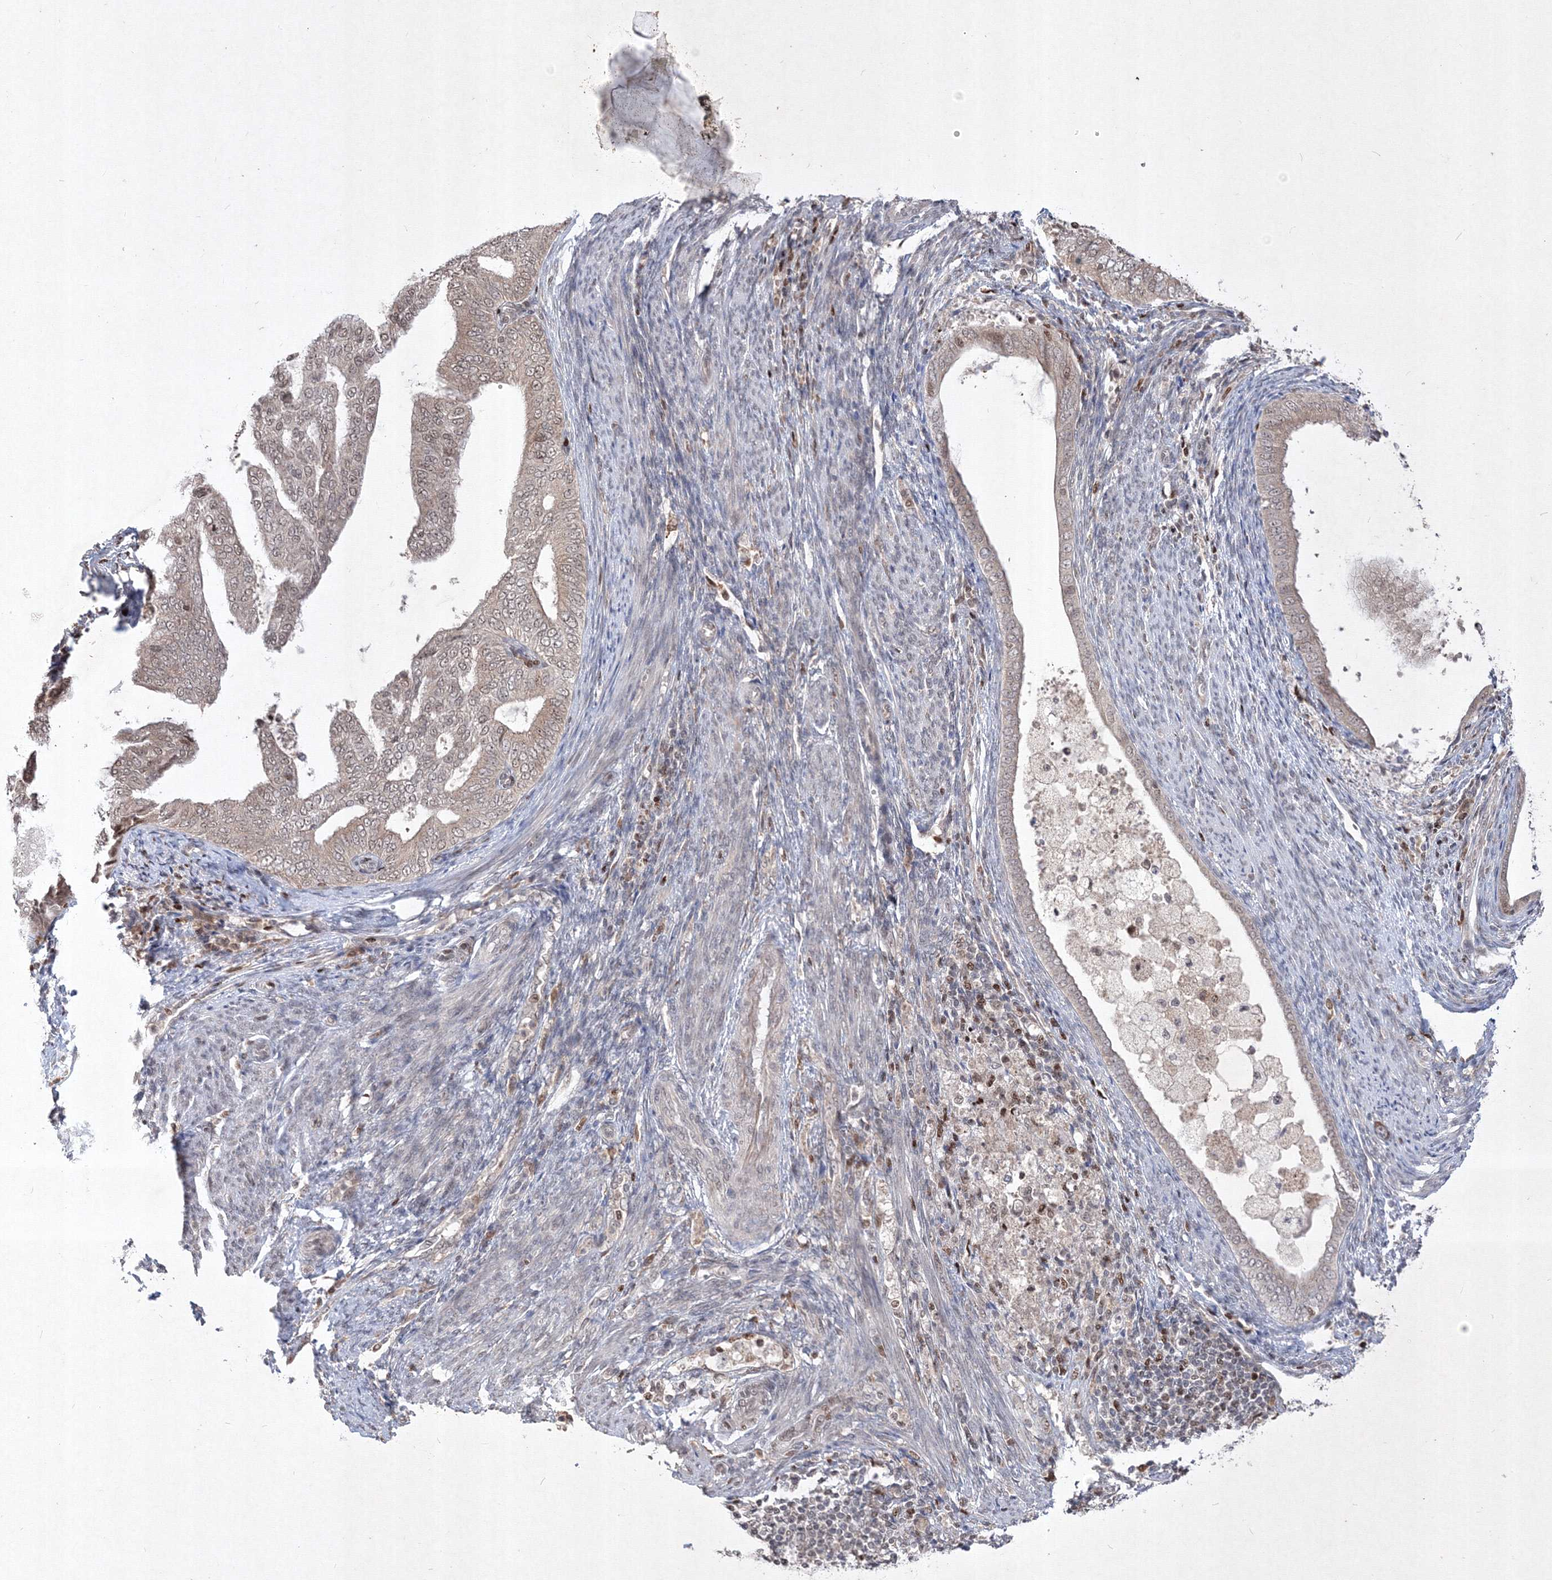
{"staining": {"intensity": "weak", "quantity": "<25%", "location": "nuclear"}, "tissue": "endometrial cancer", "cell_type": "Tumor cells", "image_type": "cancer", "snomed": [{"axis": "morphology", "description": "Adenocarcinoma, NOS"}, {"axis": "topography", "description": "Endometrium"}], "caption": "This is a histopathology image of immunohistochemistry (IHC) staining of adenocarcinoma (endometrial), which shows no staining in tumor cells.", "gene": "TAB1", "patient": {"sex": "female", "age": 58}}